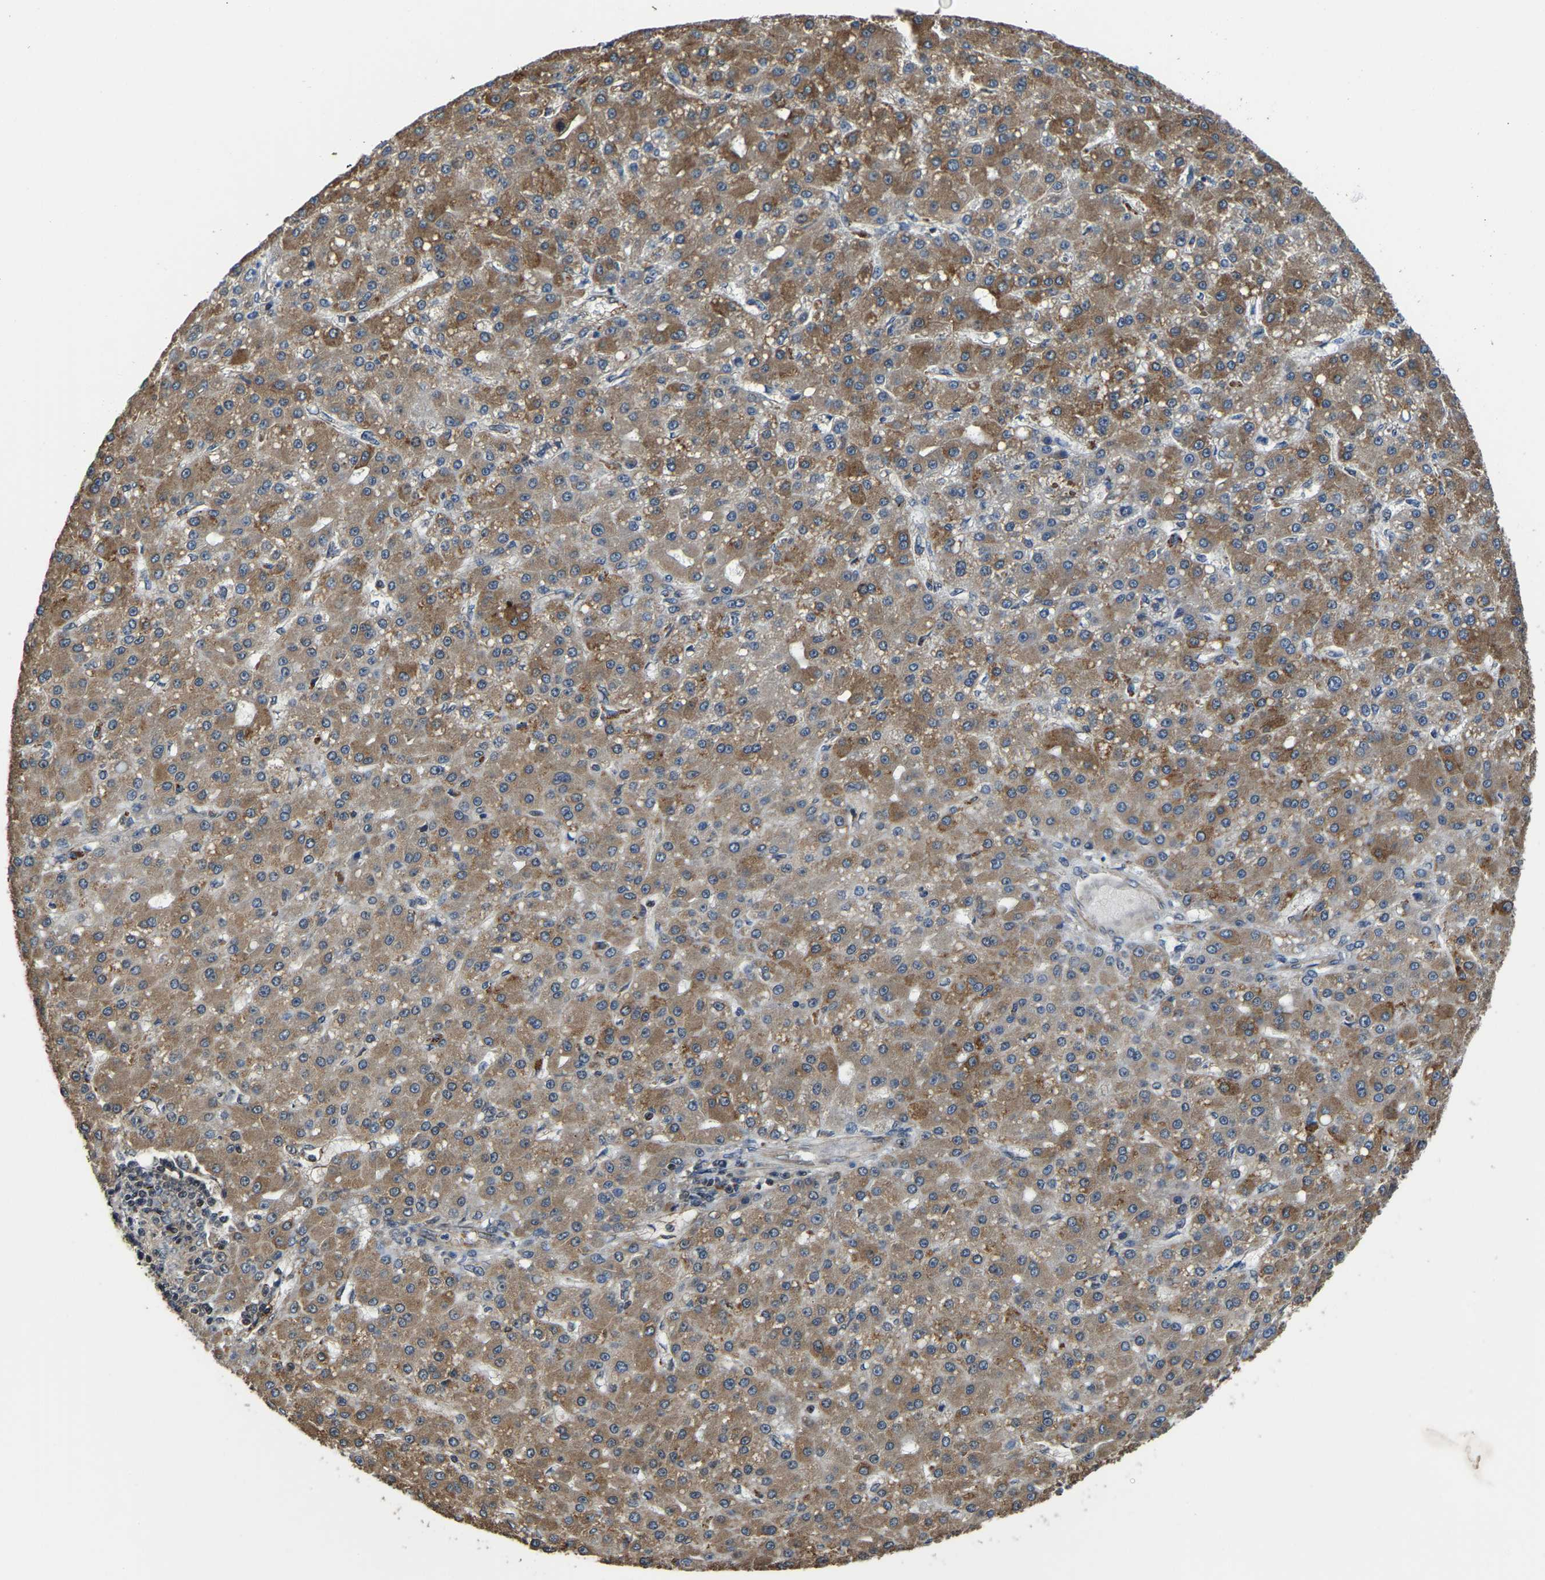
{"staining": {"intensity": "moderate", "quantity": ">75%", "location": "cytoplasmic/membranous"}, "tissue": "liver cancer", "cell_type": "Tumor cells", "image_type": "cancer", "snomed": [{"axis": "morphology", "description": "Carcinoma, Hepatocellular, NOS"}, {"axis": "topography", "description": "Liver"}], "caption": "This histopathology image exhibits immunohistochemistry staining of hepatocellular carcinoma (liver), with medium moderate cytoplasmic/membranous positivity in approximately >75% of tumor cells.", "gene": "DFFA", "patient": {"sex": "male", "age": 67}}